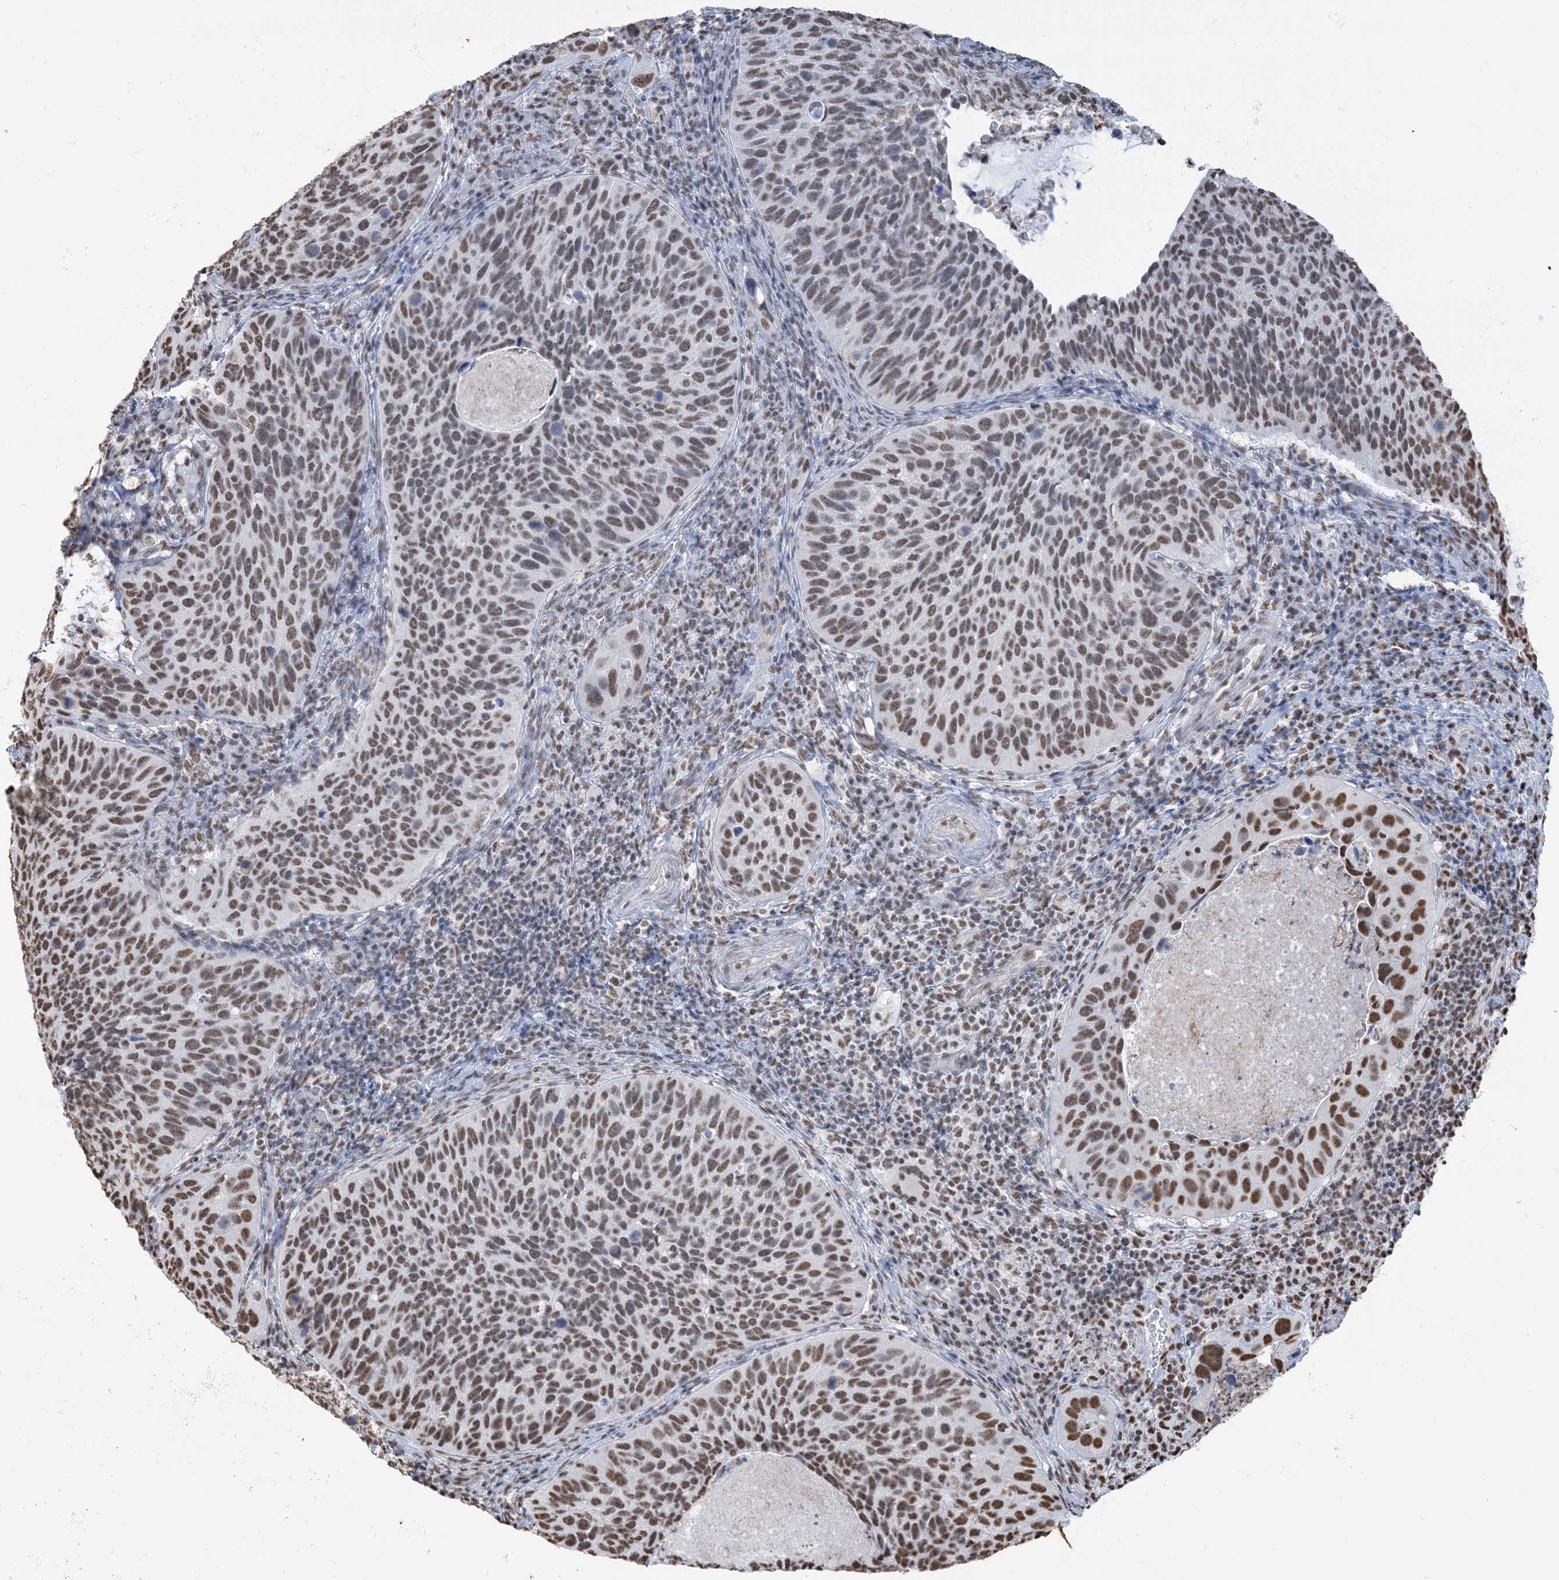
{"staining": {"intensity": "moderate", "quantity": ">75%", "location": "nuclear"}, "tissue": "cervical cancer", "cell_type": "Tumor cells", "image_type": "cancer", "snomed": [{"axis": "morphology", "description": "Squamous cell carcinoma, NOS"}, {"axis": "topography", "description": "Cervix"}], "caption": "Cervical cancer stained for a protein (brown) exhibits moderate nuclear positive expression in about >75% of tumor cells.", "gene": "ZNF792", "patient": {"sex": "female", "age": 38}}